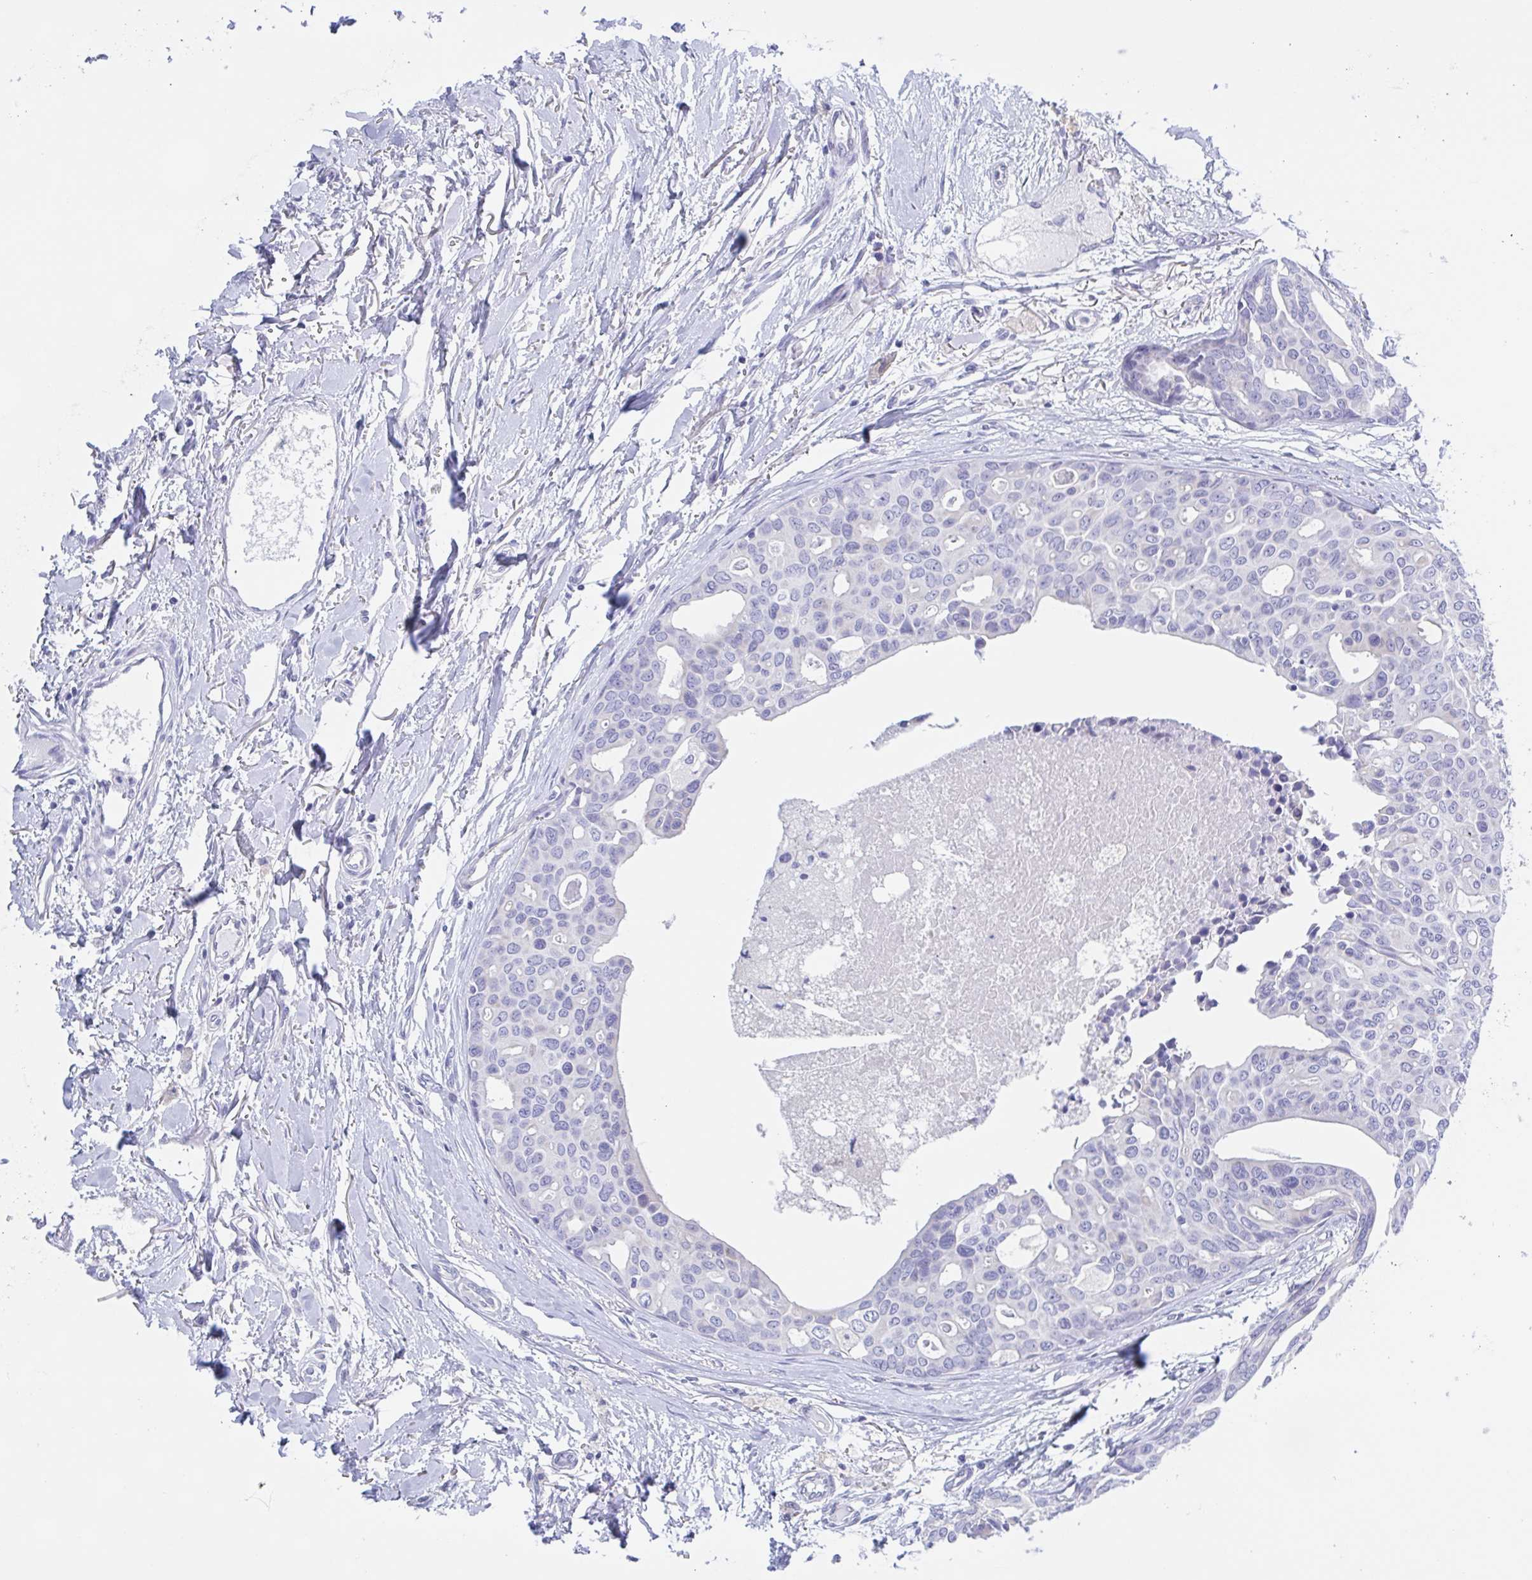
{"staining": {"intensity": "negative", "quantity": "none", "location": "none"}, "tissue": "breast cancer", "cell_type": "Tumor cells", "image_type": "cancer", "snomed": [{"axis": "morphology", "description": "Duct carcinoma"}, {"axis": "topography", "description": "Breast"}], "caption": "Immunohistochemistry (IHC) image of neoplastic tissue: human breast invasive ductal carcinoma stained with DAB exhibits no significant protein positivity in tumor cells.", "gene": "MUCL3", "patient": {"sex": "female", "age": 54}}